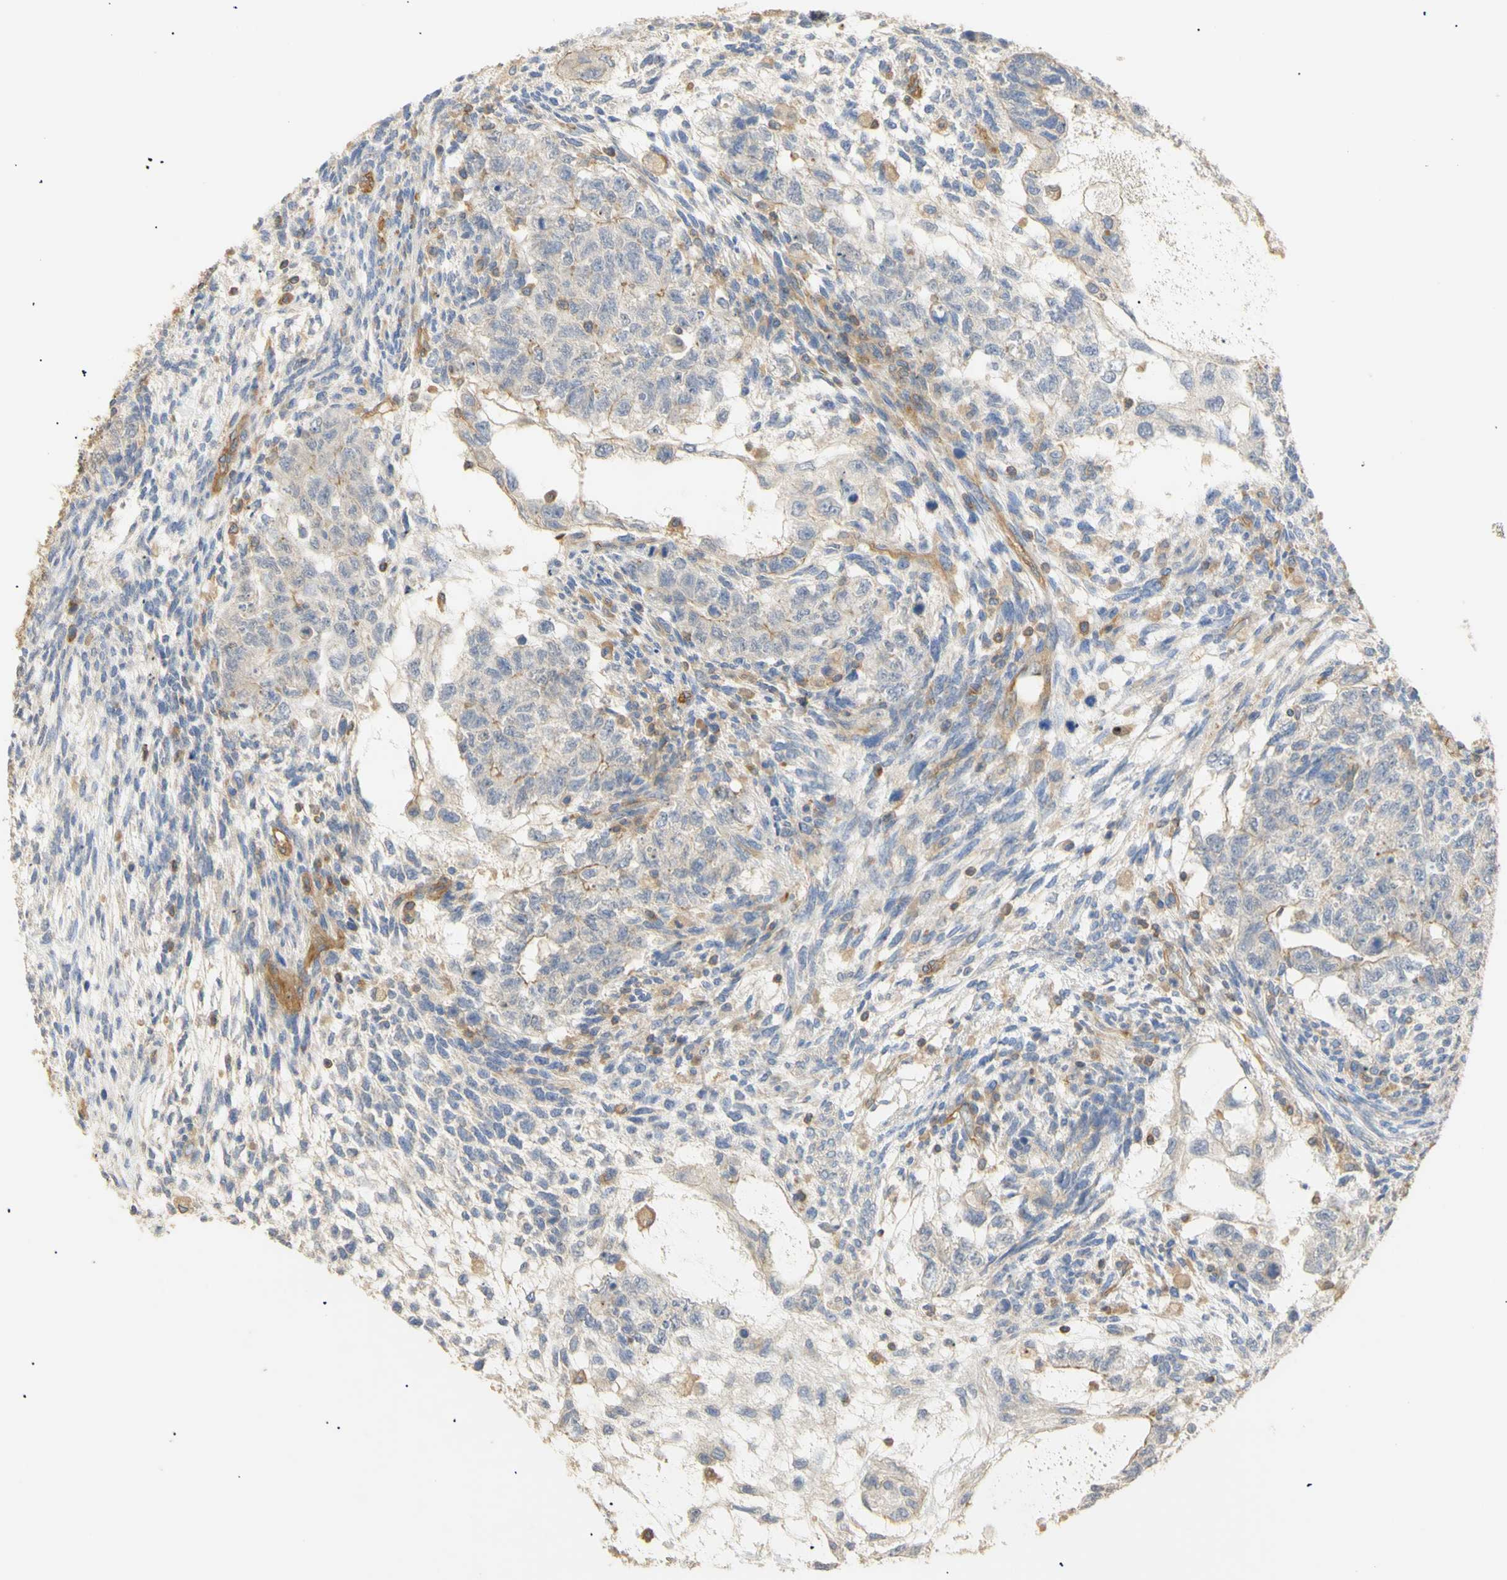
{"staining": {"intensity": "moderate", "quantity": "<25%", "location": "cytoplasmic/membranous"}, "tissue": "testis cancer", "cell_type": "Tumor cells", "image_type": "cancer", "snomed": [{"axis": "morphology", "description": "Normal tissue, NOS"}, {"axis": "morphology", "description": "Carcinoma, Embryonal, NOS"}, {"axis": "topography", "description": "Testis"}], "caption": "Moderate cytoplasmic/membranous expression for a protein is identified in approximately <25% of tumor cells of testis cancer using IHC.", "gene": "KCNE4", "patient": {"sex": "male", "age": 36}}